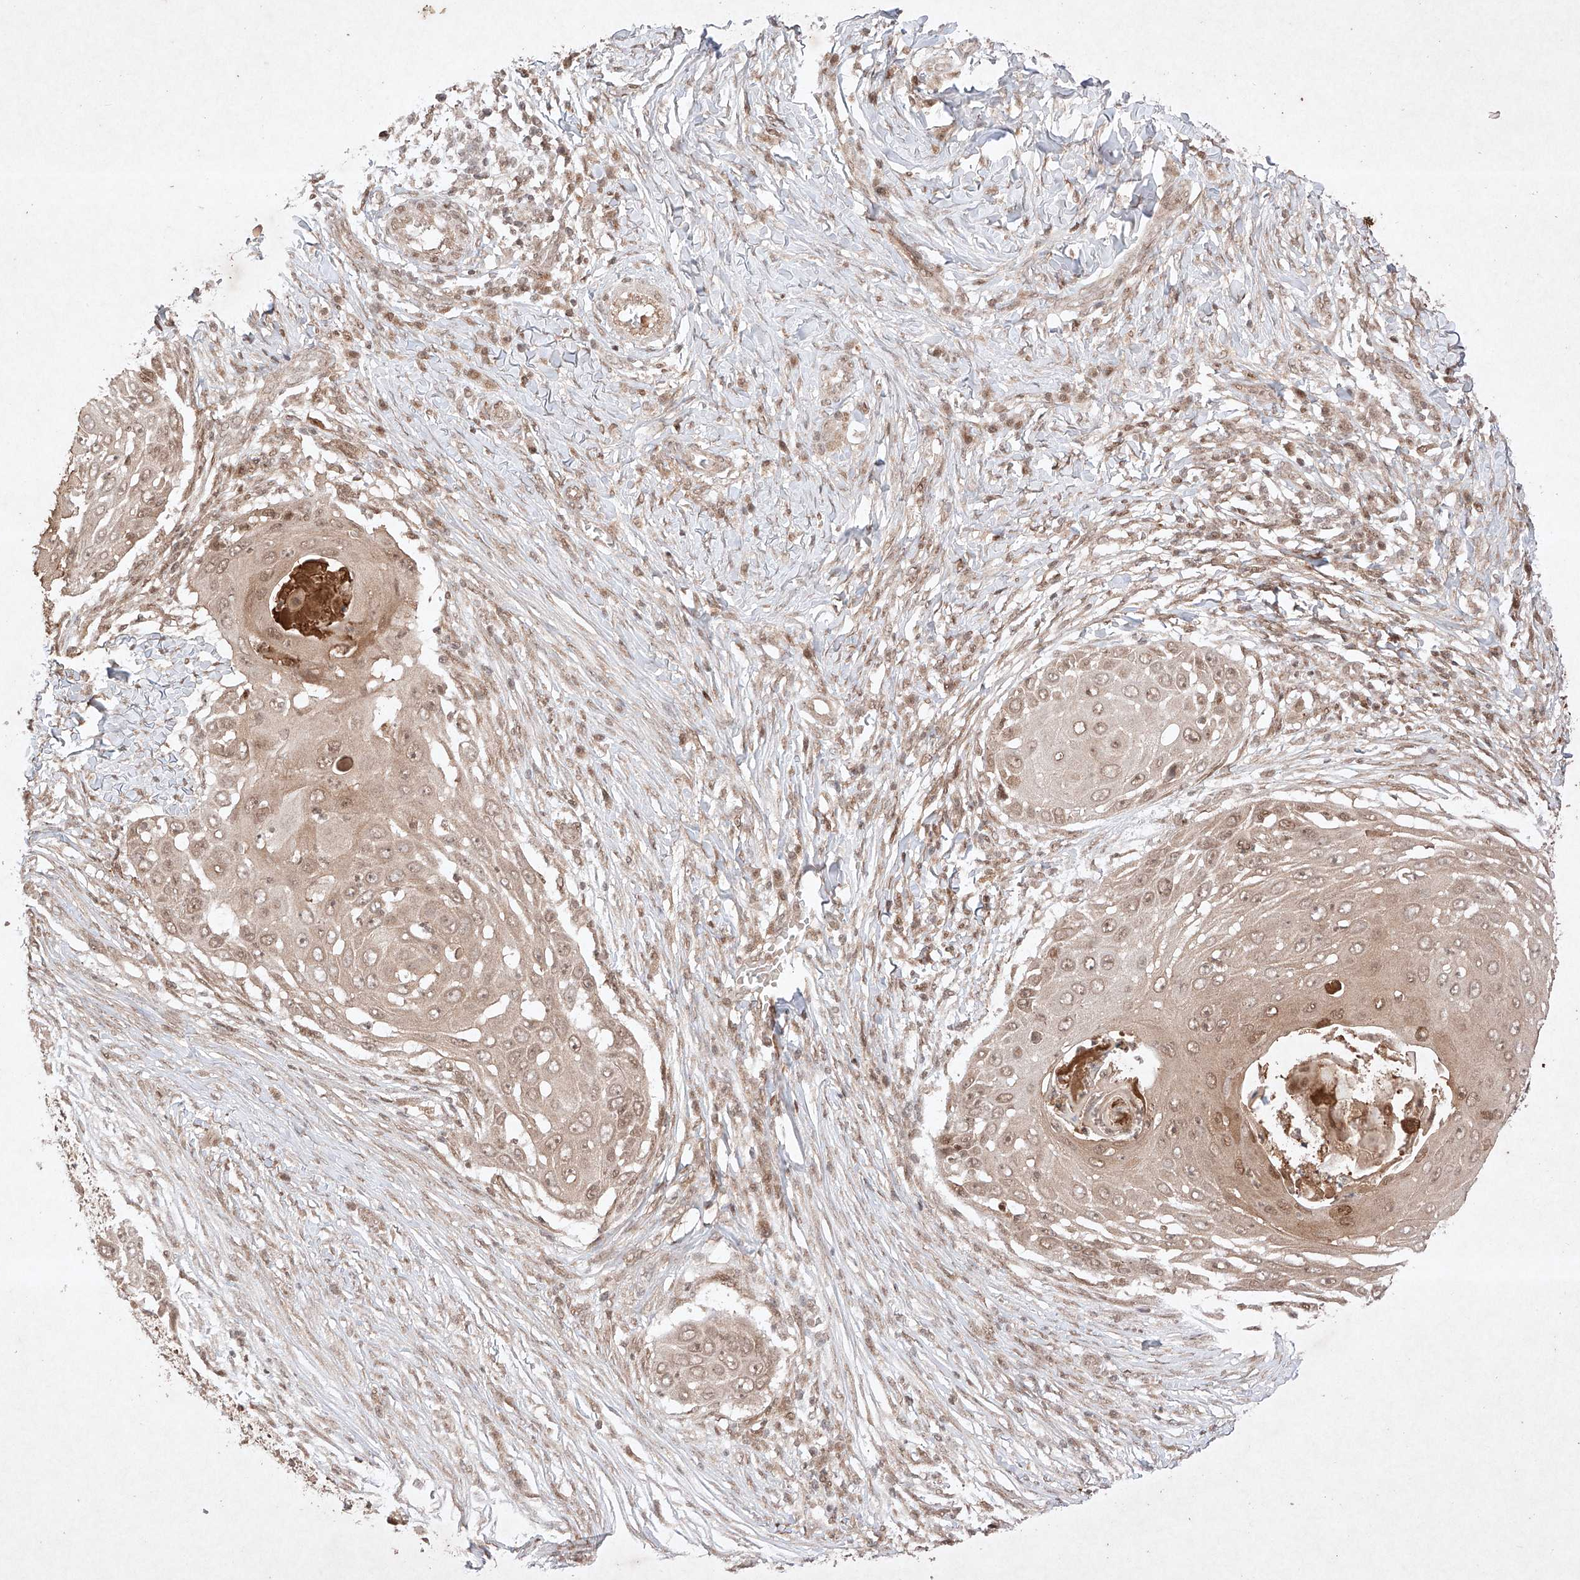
{"staining": {"intensity": "weak", "quantity": ">75%", "location": "nuclear"}, "tissue": "skin cancer", "cell_type": "Tumor cells", "image_type": "cancer", "snomed": [{"axis": "morphology", "description": "Squamous cell carcinoma, NOS"}, {"axis": "topography", "description": "Skin"}], "caption": "Immunohistochemical staining of squamous cell carcinoma (skin) reveals low levels of weak nuclear expression in approximately >75% of tumor cells.", "gene": "RNF31", "patient": {"sex": "female", "age": 44}}